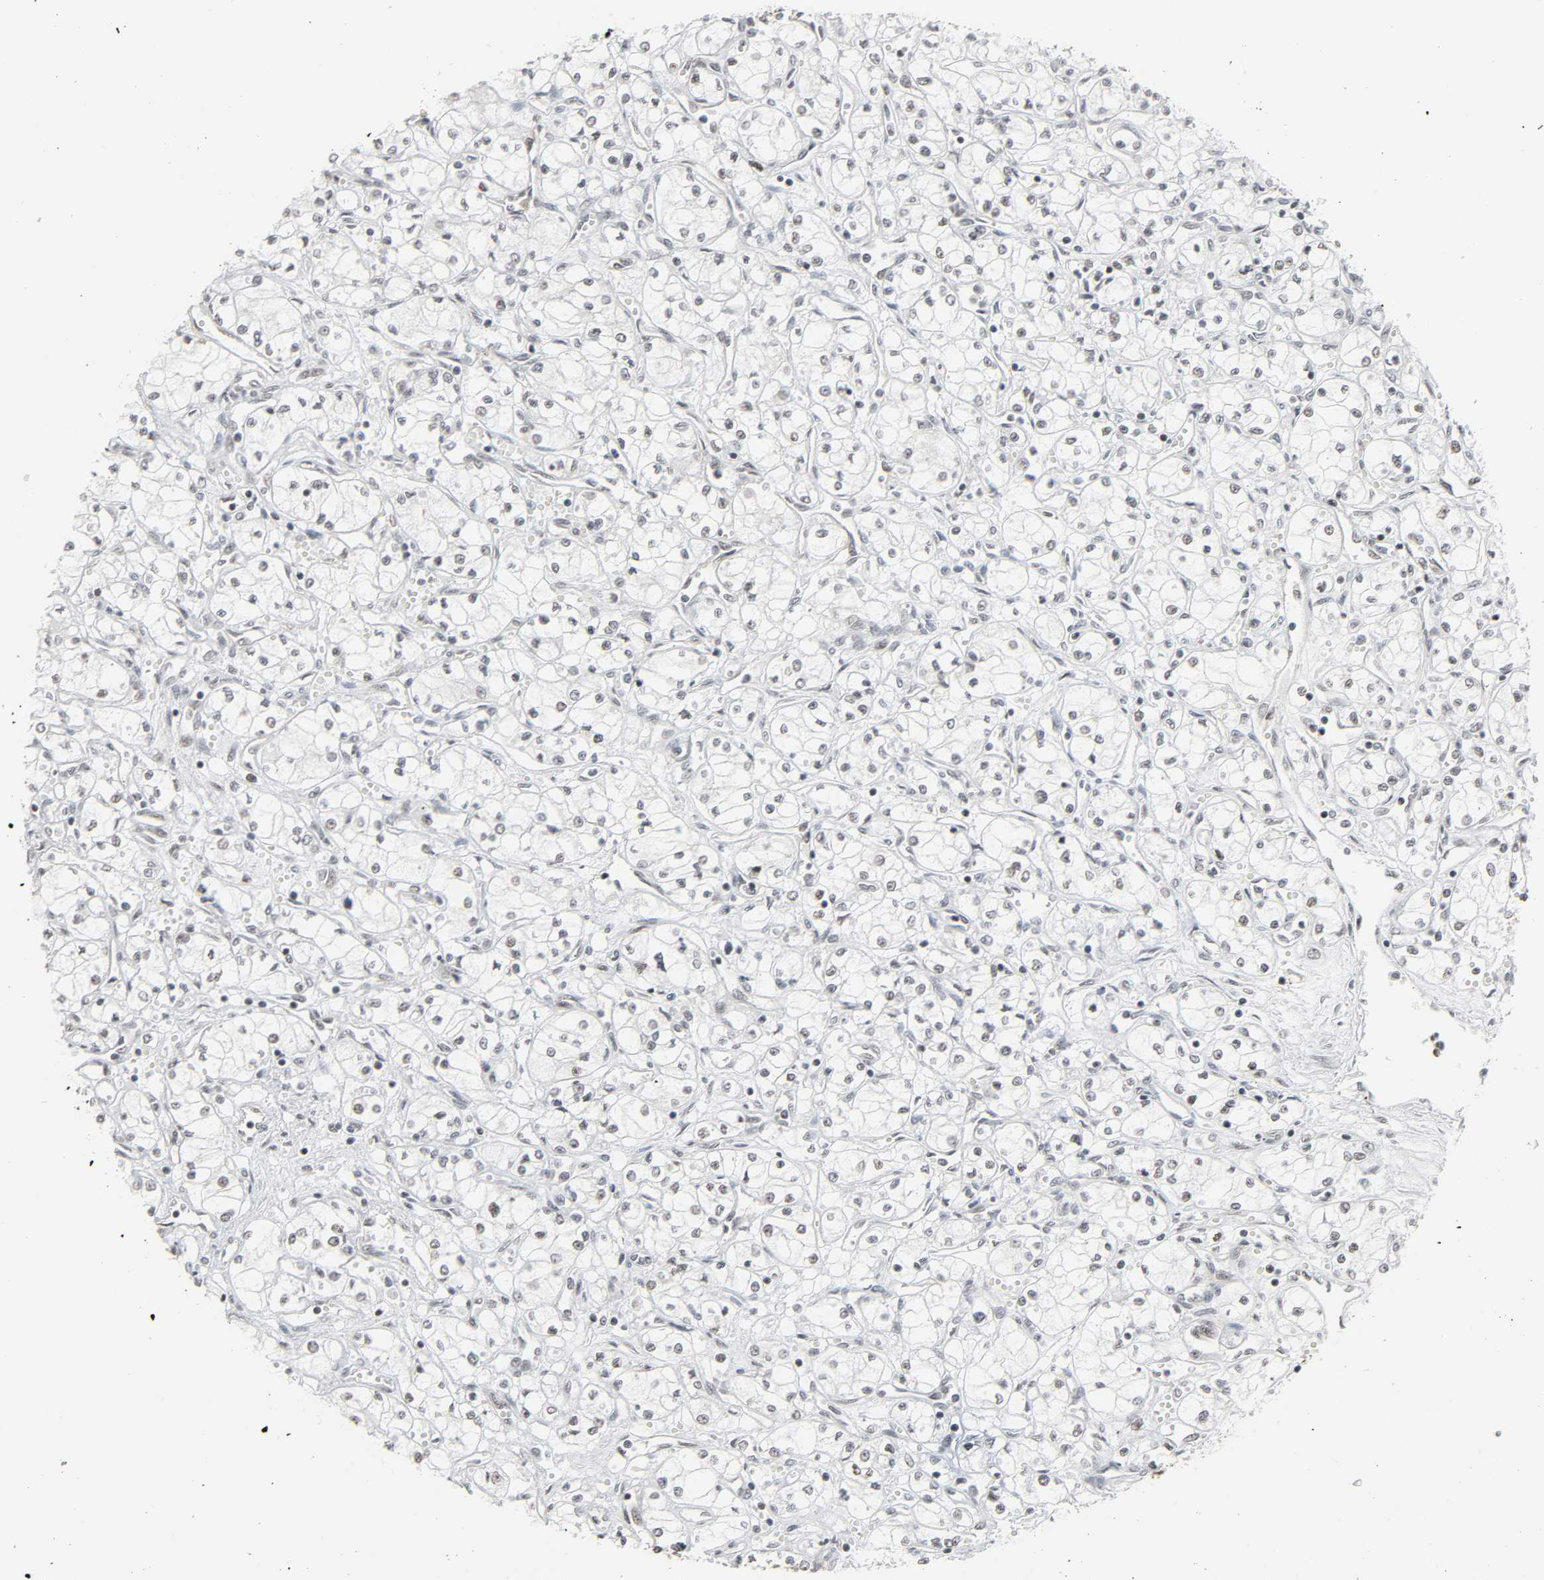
{"staining": {"intensity": "negative", "quantity": "none", "location": "none"}, "tissue": "renal cancer", "cell_type": "Tumor cells", "image_type": "cancer", "snomed": [{"axis": "morphology", "description": "Normal tissue, NOS"}, {"axis": "morphology", "description": "Adenocarcinoma, NOS"}, {"axis": "topography", "description": "Kidney"}], "caption": "Tumor cells are negative for protein expression in human renal adenocarcinoma.", "gene": "CDK7", "patient": {"sex": "male", "age": 59}}